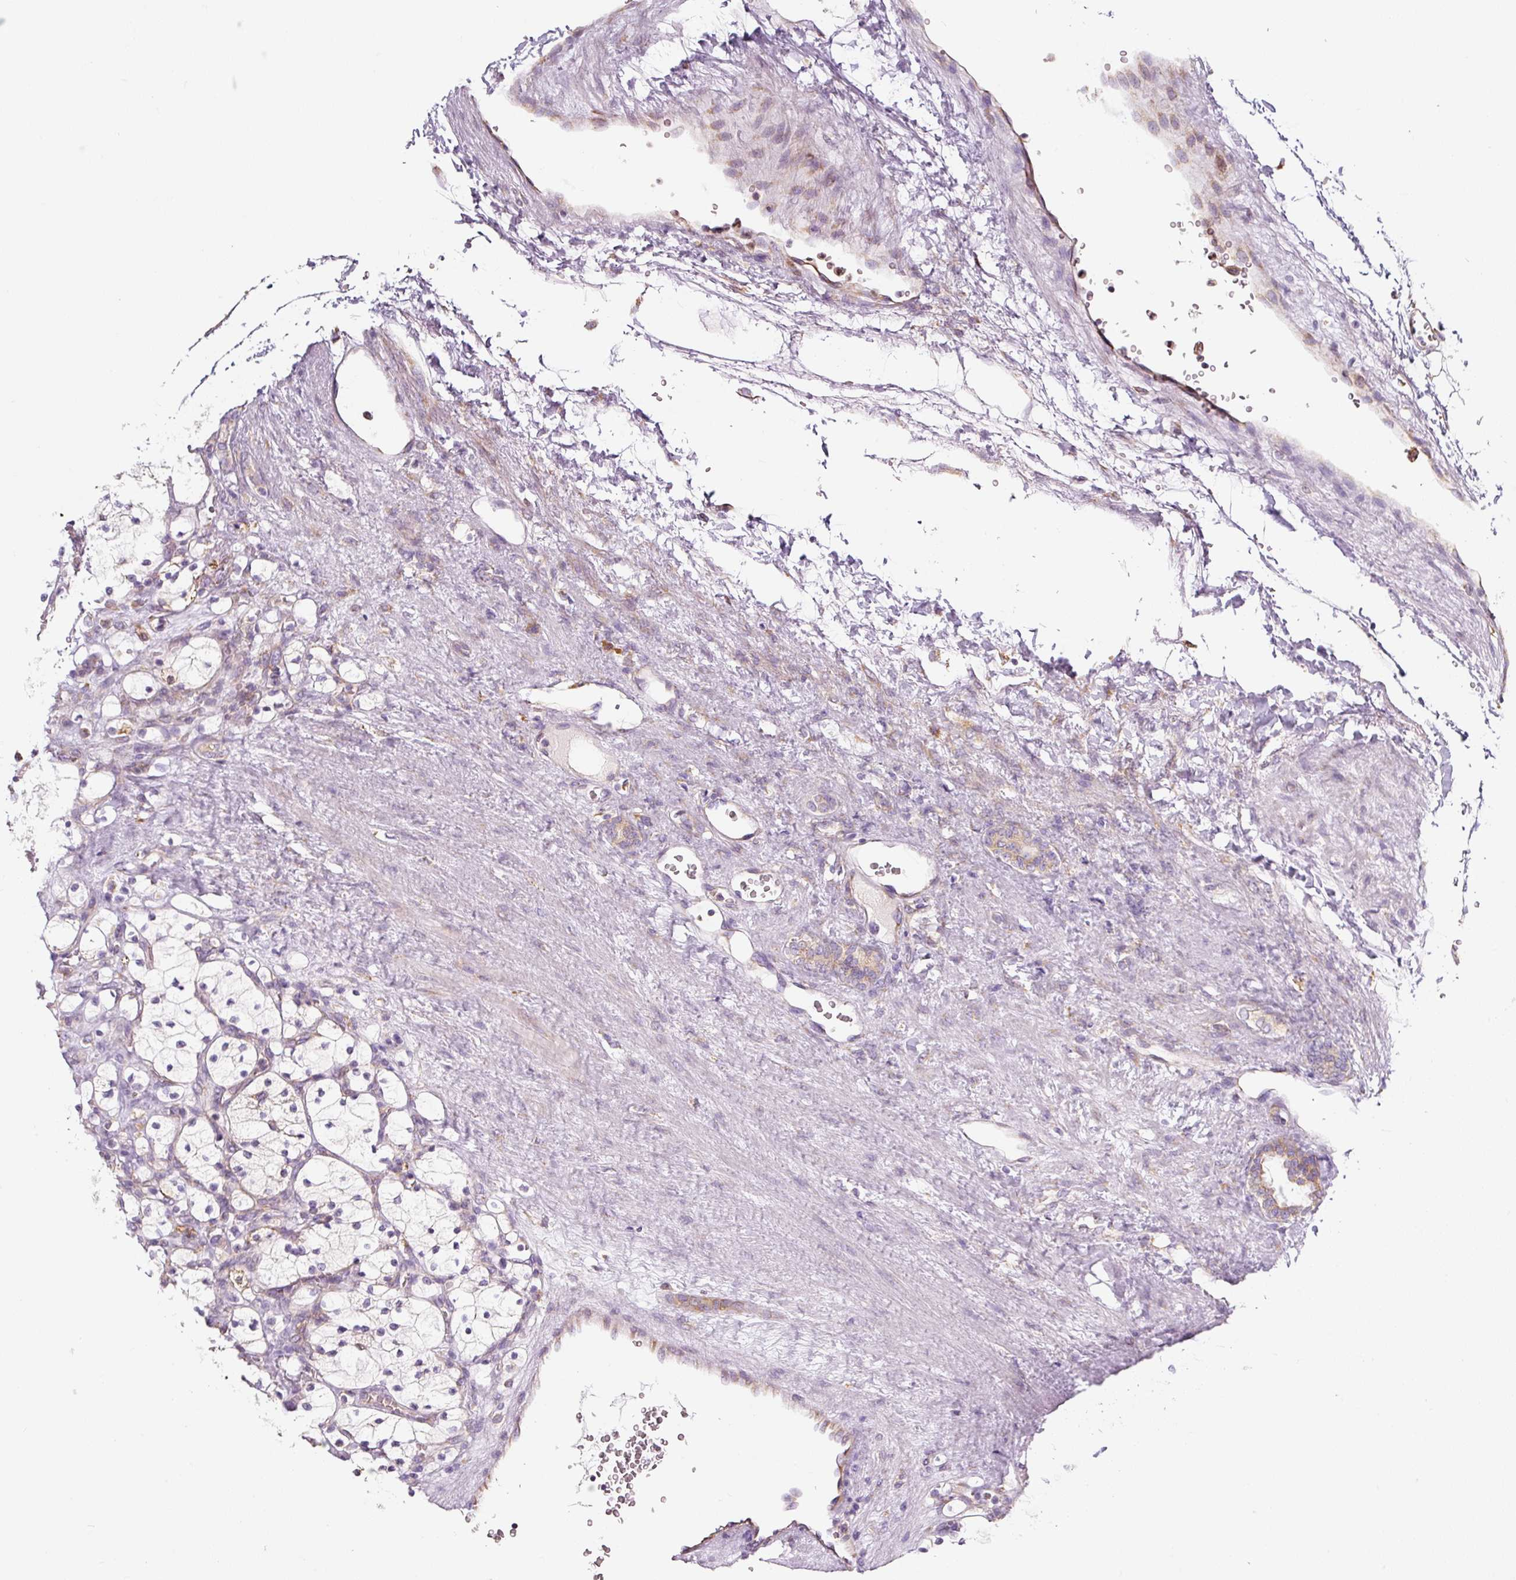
{"staining": {"intensity": "weak", "quantity": "25%-75%", "location": "cytoplasmic/membranous"}, "tissue": "renal cancer", "cell_type": "Tumor cells", "image_type": "cancer", "snomed": [{"axis": "morphology", "description": "Adenocarcinoma, NOS"}, {"axis": "topography", "description": "Kidney"}], "caption": "The image shows immunohistochemical staining of adenocarcinoma (renal). There is weak cytoplasmic/membranous expression is appreciated in approximately 25%-75% of tumor cells.", "gene": "MORN4", "patient": {"sex": "female", "age": 83}}